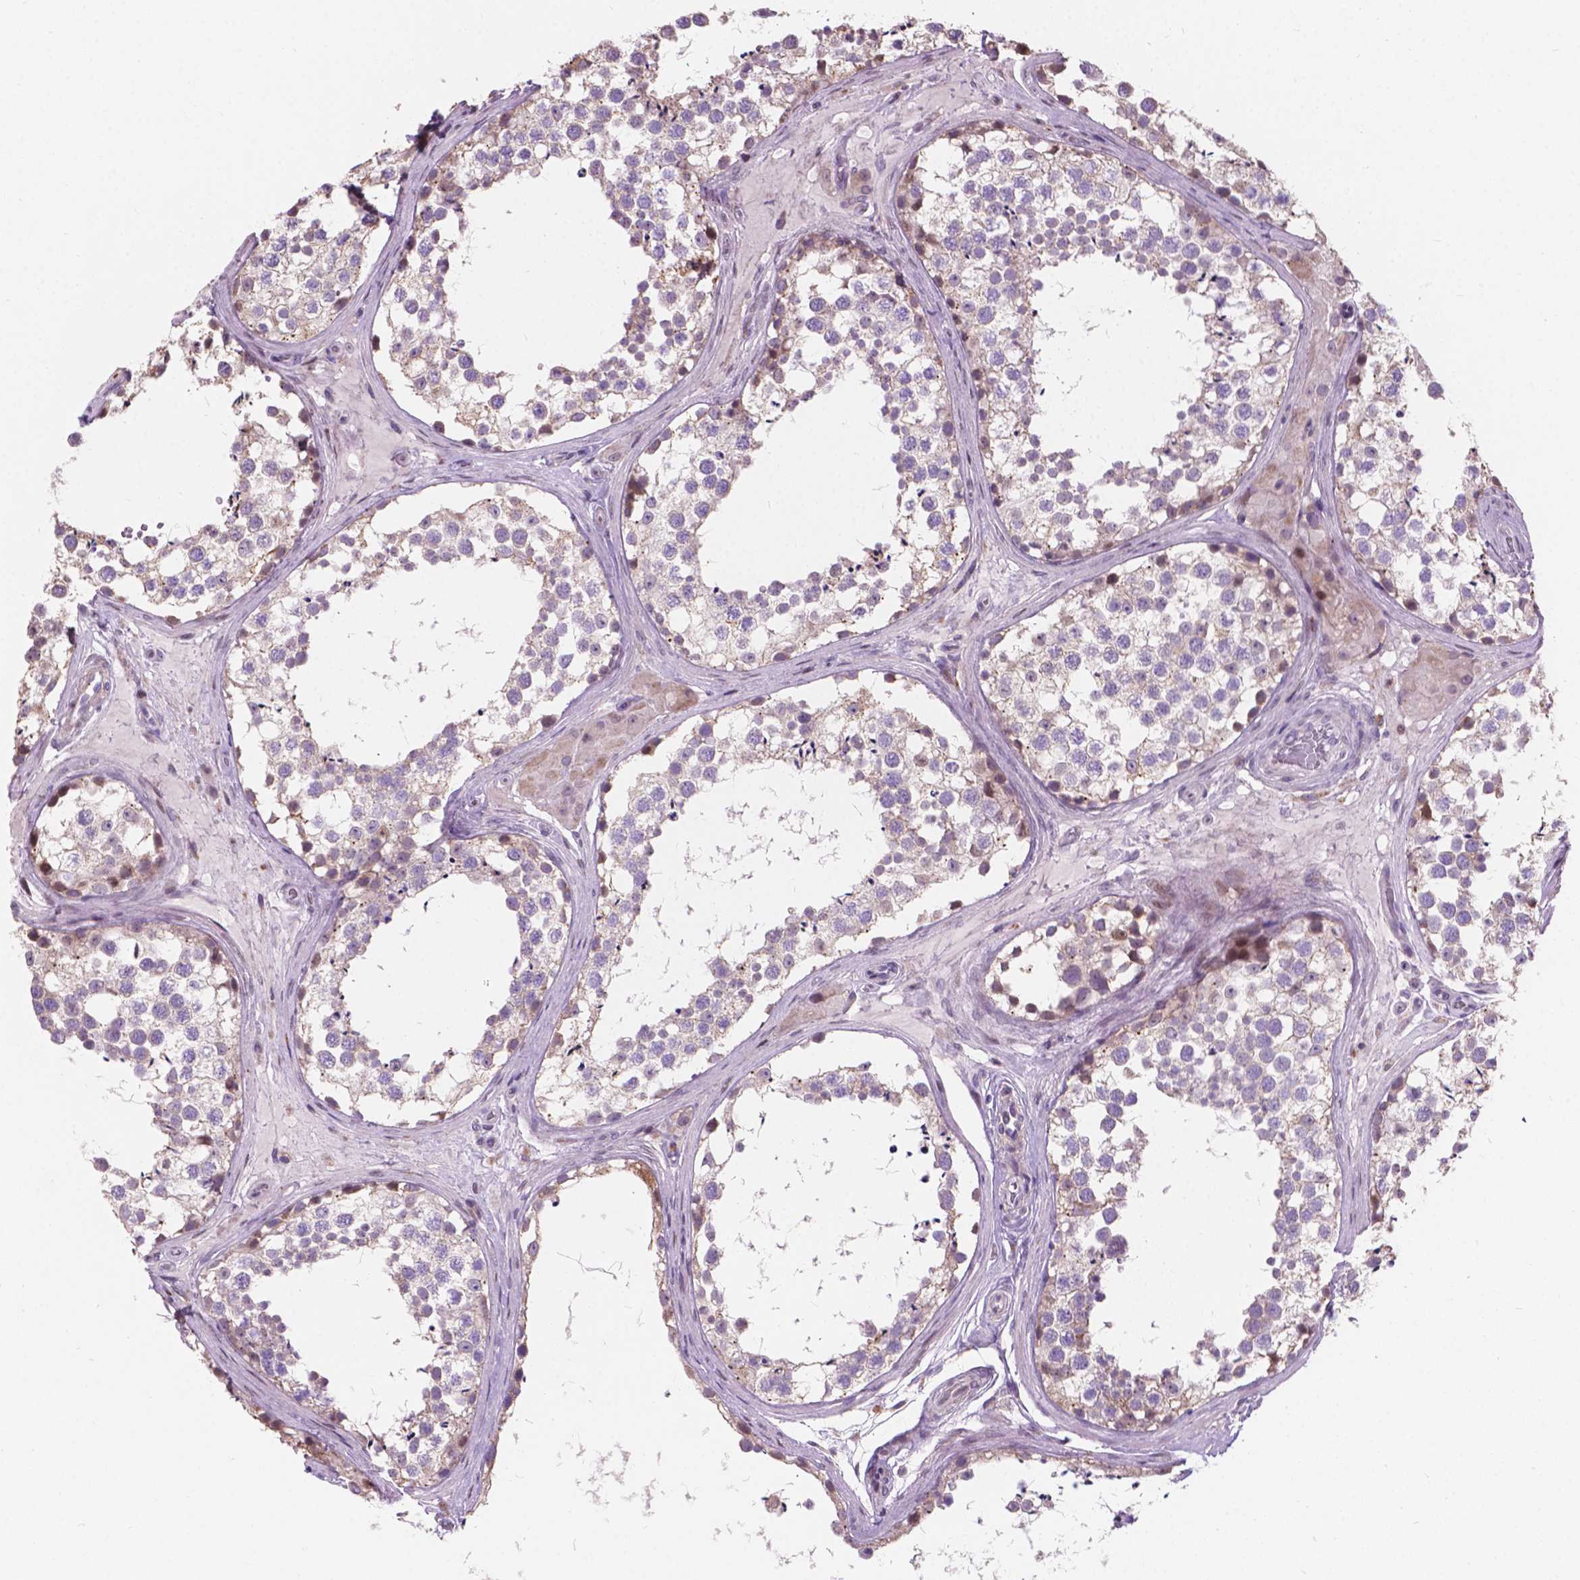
{"staining": {"intensity": "negative", "quantity": "none", "location": "none"}, "tissue": "testis", "cell_type": "Cells in seminiferous ducts", "image_type": "normal", "snomed": [{"axis": "morphology", "description": "Normal tissue, NOS"}, {"axis": "morphology", "description": "Seminoma, NOS"}, {"axis": "topography", "description": "Testis"}], "caption": "Immunohistochemistry (IHC) of benign human testis reveals no expression in cells in seminiferous ducts.", "gene": "MYH14", "patient": {"sex": "male", "age": 65}}